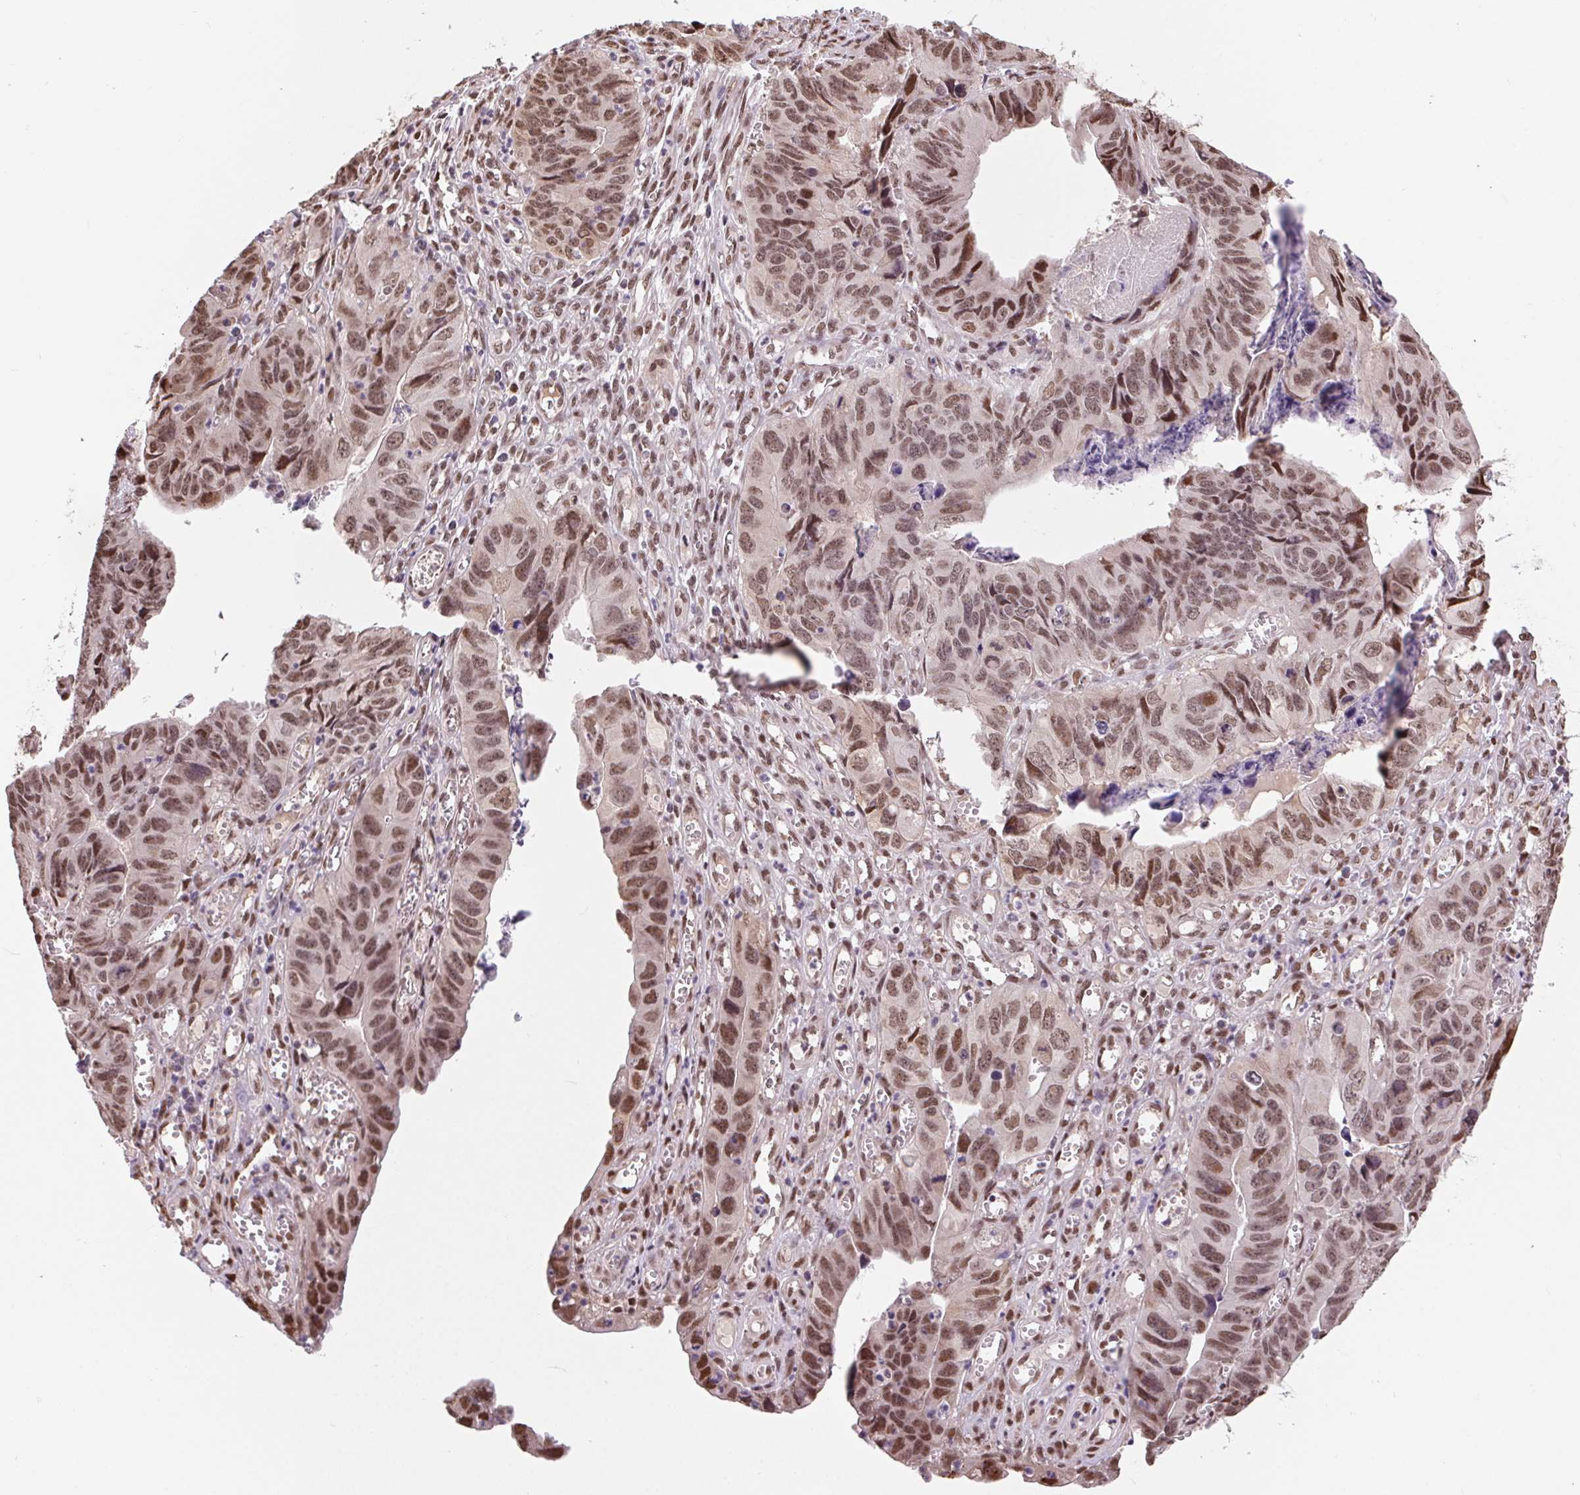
{"staining": {"intensity": "moderate", "quantity": ">75%", "location": "nuclear"}, "tissue": "stomach cancer", "cell_type": "Tumor cells", "image_type": "cancer", "snomed": [{"axis": "morphology", "description": "Adenocarcinoma, NOS"}, {"axis": "topography", "description": "Stomach, lower"}], "caption": "Protein staining displays moderate nuclear staining in about >75% of tumor cells in stomach adenocarcinoma.", "gene": "RAD23A", "patient": {"sex": "male", "age": 77}}